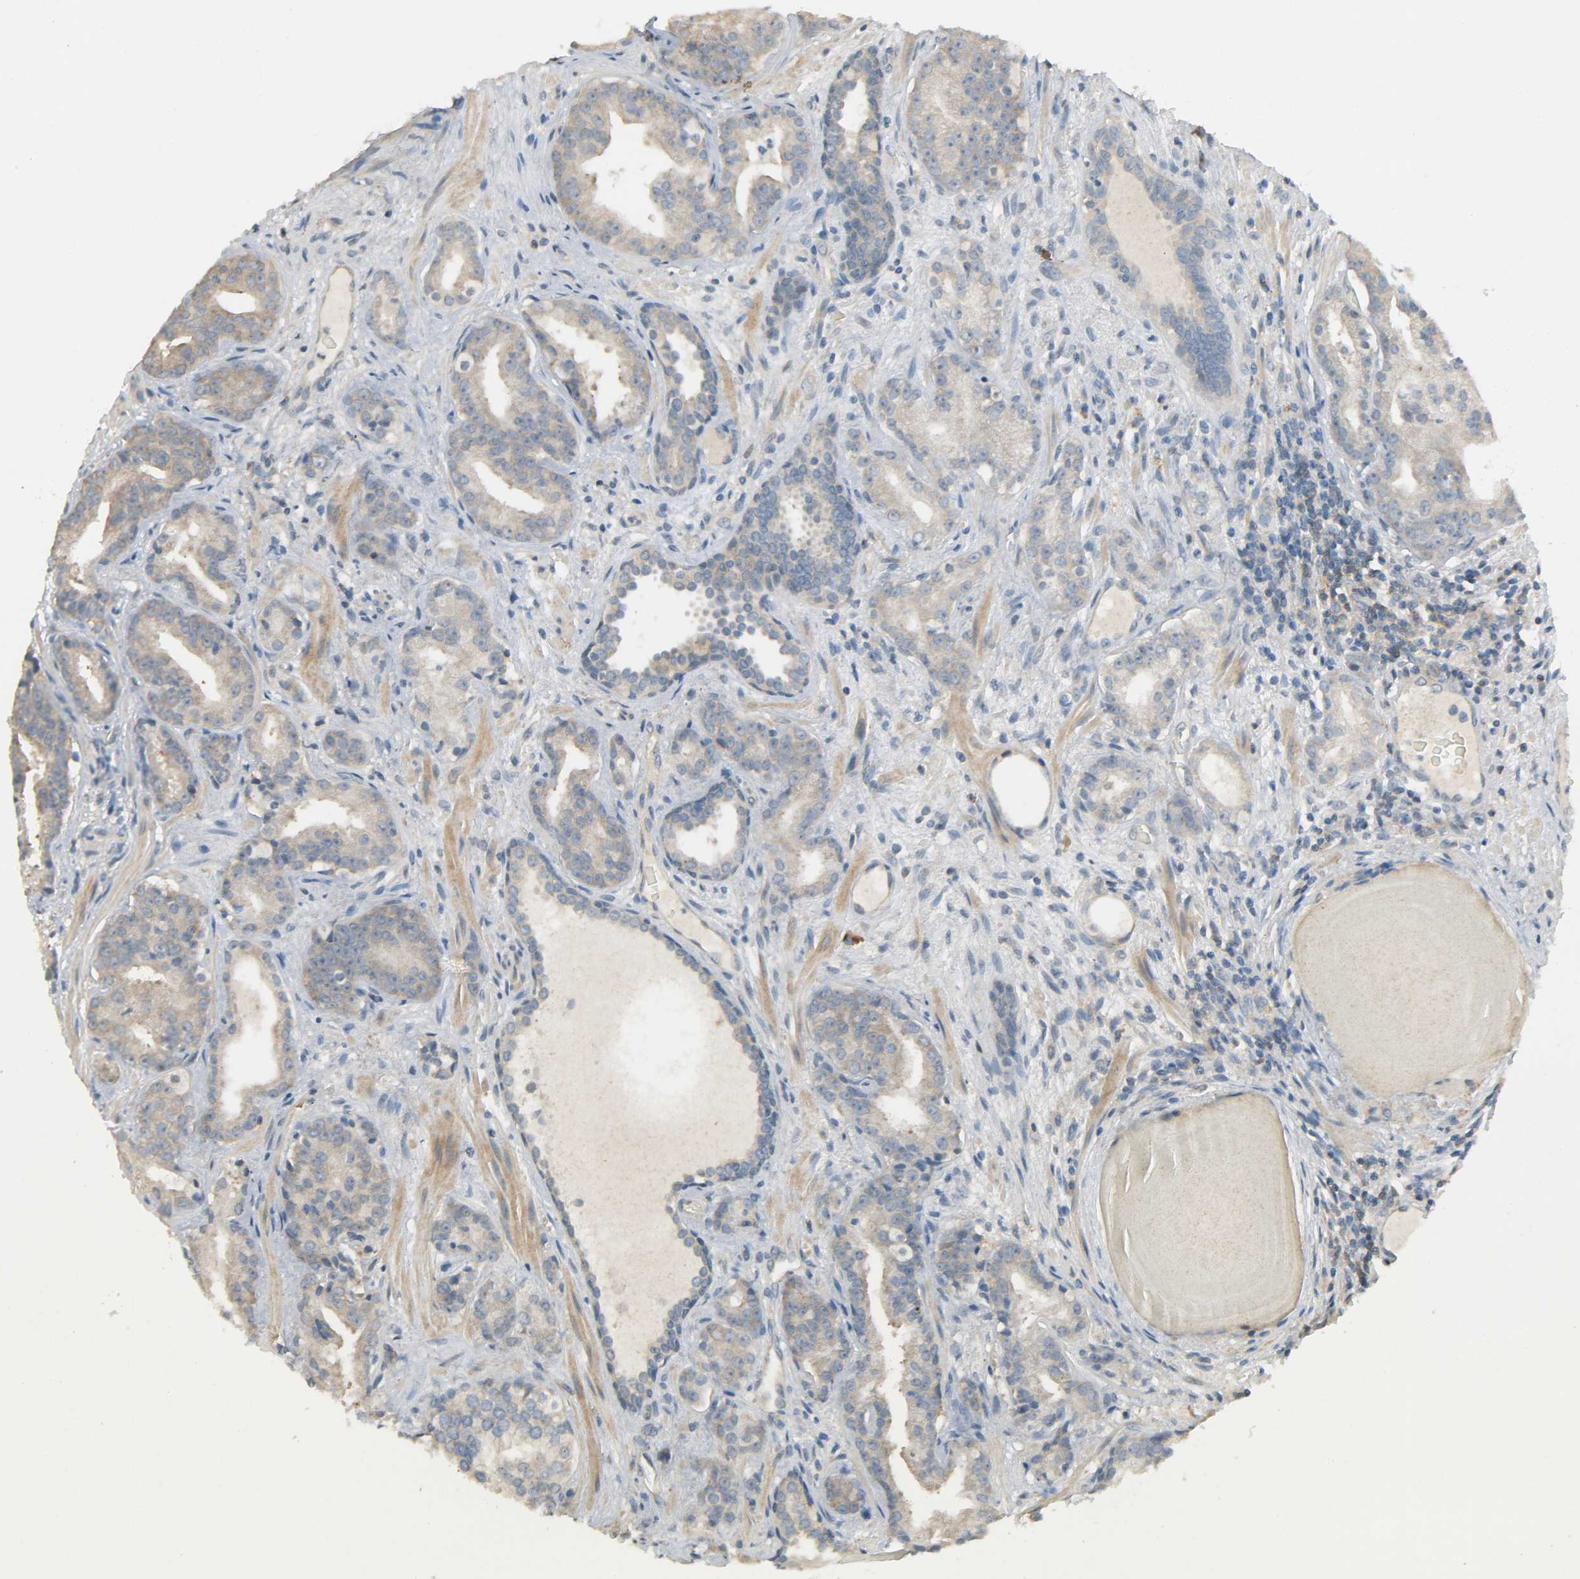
{"staining": {"intensity": "weak", "quantity": ">75%", "location": "cytoplasmic/membranous"}, "tissue": "prostate cancer", "cell_type": "Tumor cells", "image_type": "cancer", "snomed": [{"axis": "morphology", "description": "Adenocarcinoma, Low grade"}, {"axis": "topography", "description": "Prostate"}], "caption": "Protein staining of prostate cancer (adenocarcinoma (low-grade)) tissue reveals weak cytoplasmic/membranous positivity in about >75% of tumor cells. (DAB IHC with brightfield microscopy, high magnification).", "gene": "CD4", "patient": {"sex": "male", "age": 63}}